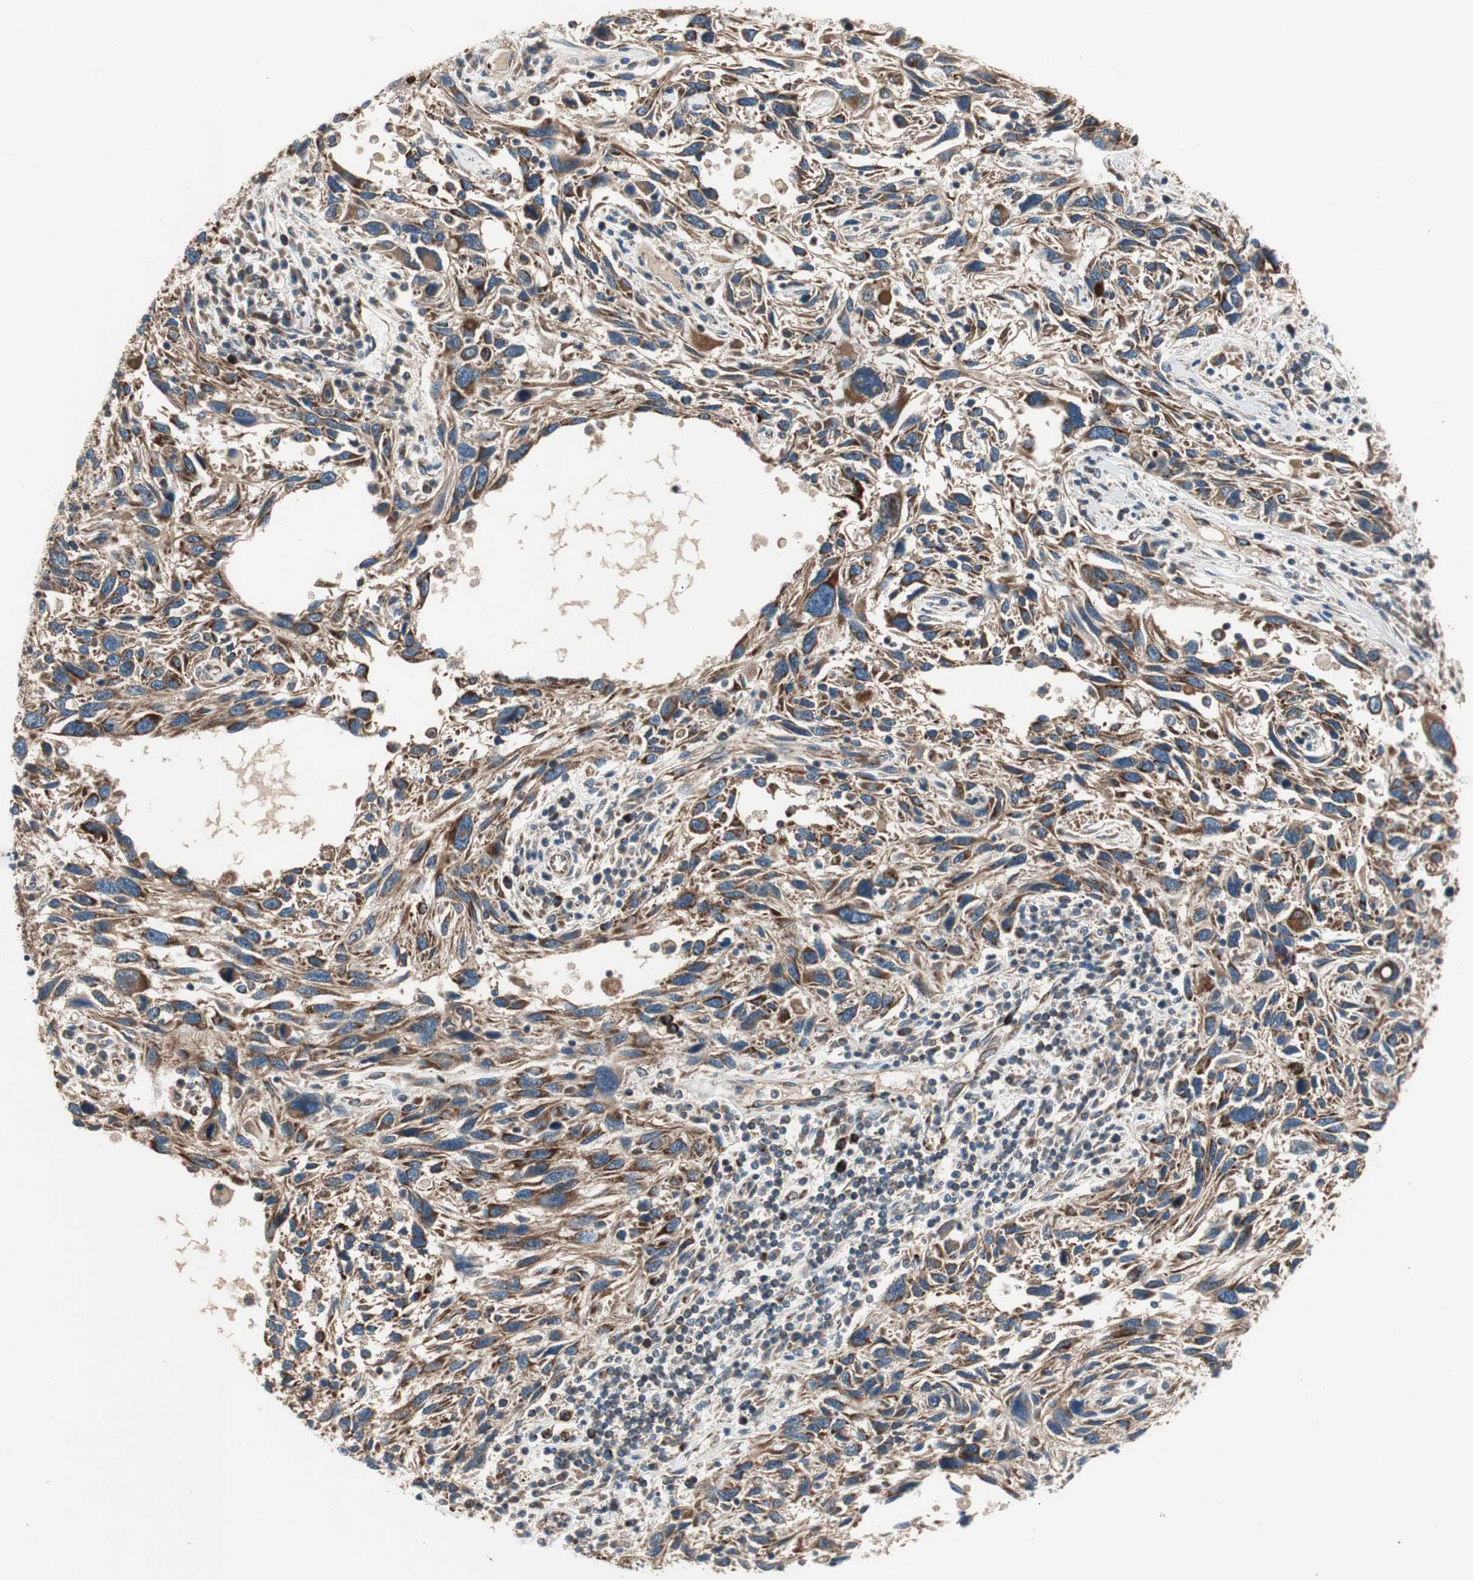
{"staining": {"intensity": "moderate", "quantity": ">75%", "location": "cytoplasmic/membranous"}, "tissue": "melanoma", "cell_type": "Tumor cells", "image_type": "cancer", "snomed": [{"axis": "morphology", "description": "Malignant melanoma, NOS"}, {"axis": "topography", "description": "Skin"}], "caption": "Protein staining of melanoma tissue demonstrates moderate cytoplasmic/membranous expression in about >75% of tumor cells.", "gene": "AKAP1", "patient": {"sex": "male", "age": 53}}